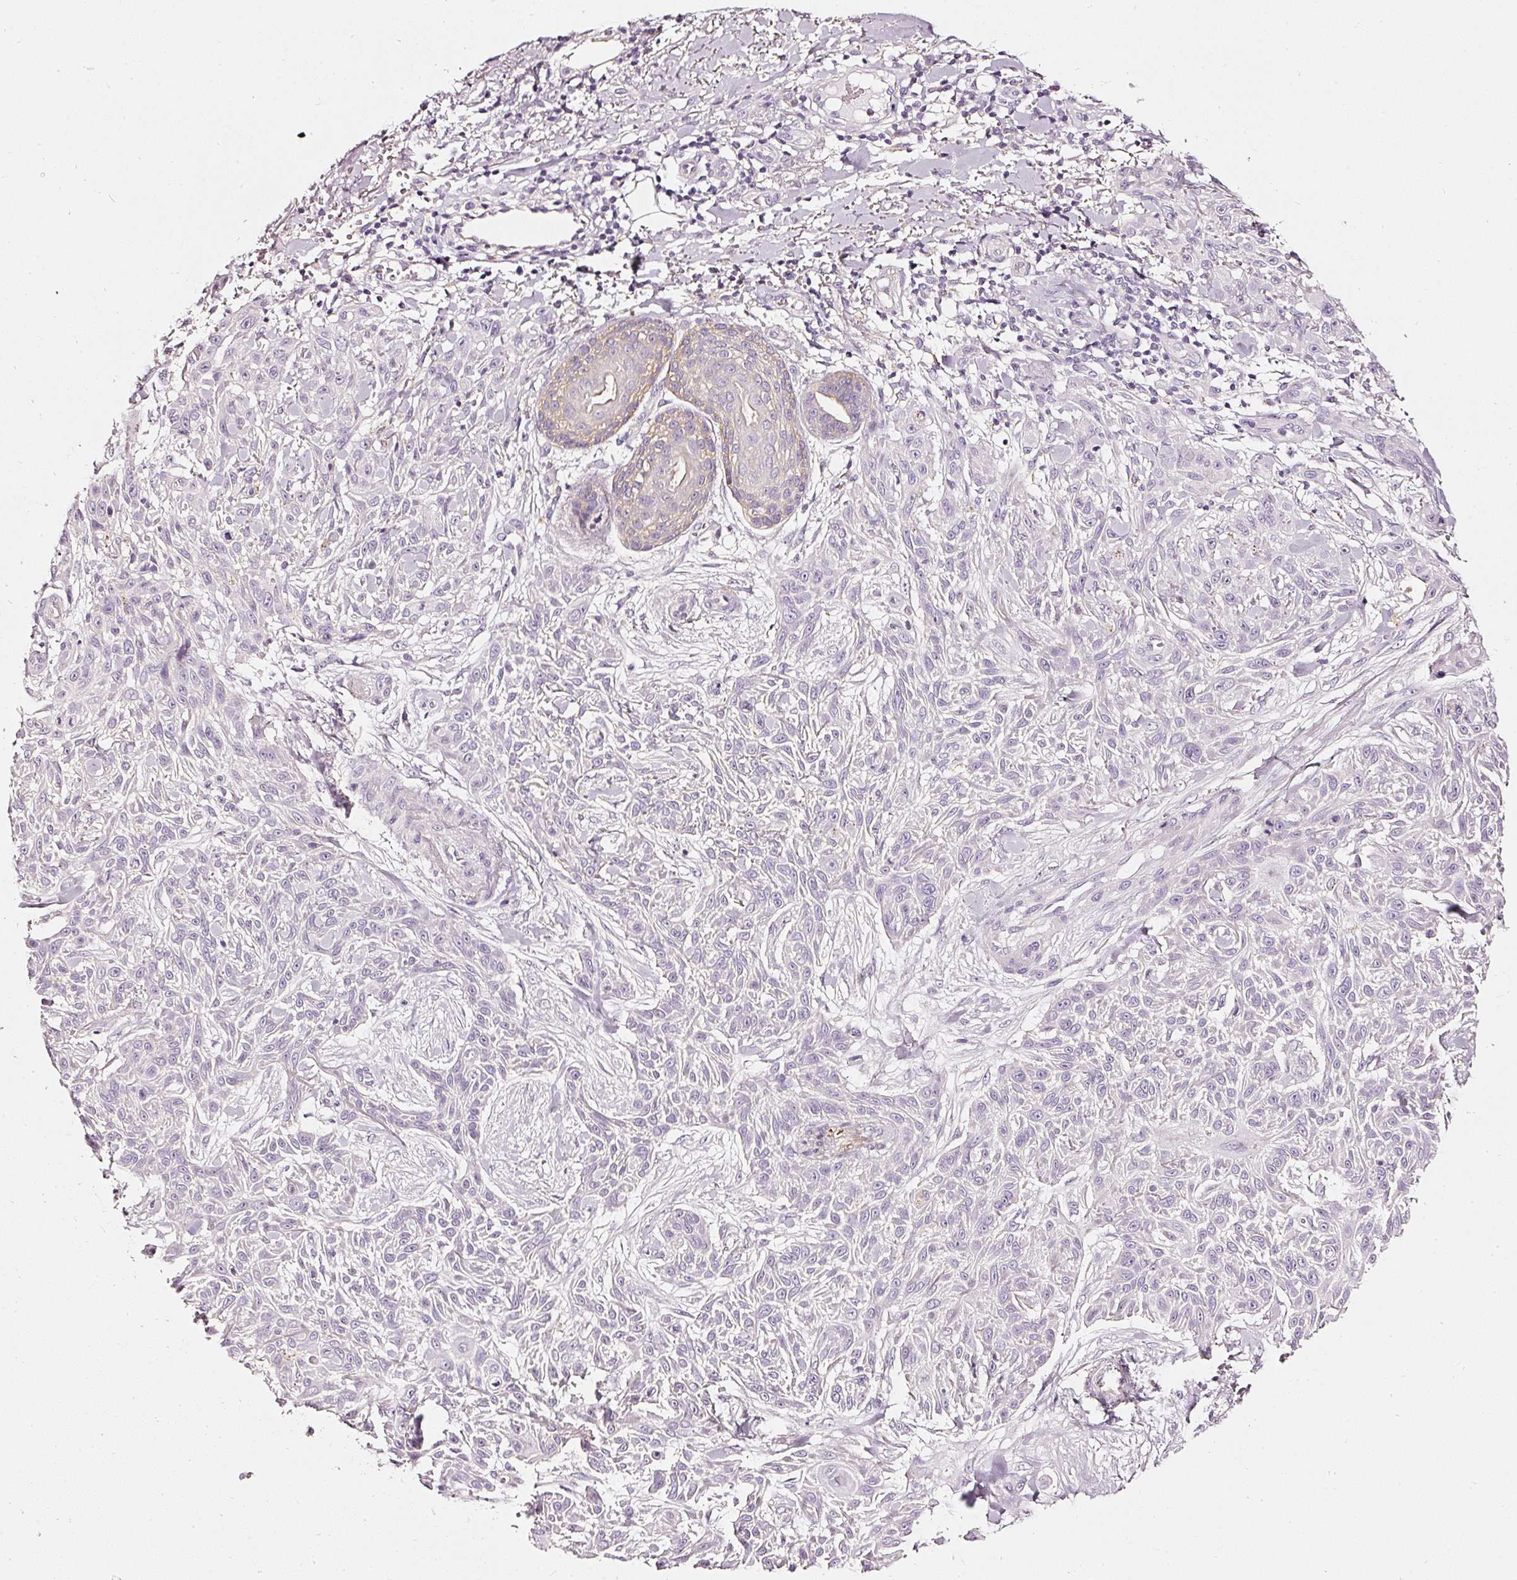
{"staining": {"intensity": "negative", "quantity": "none", "location": "none"}, "tissue": "skin cancer", "cell_type": "Tumor cells", "image_type": "cancer", "snomed": [{"axis": "morphology", "description": "Squamous cell carcinoma, NOS"}, {"axis": "topography", "description": "Skin"}], "caption": "Protein analysis of skin cancer (squamous cell carcinoma) demonstrates no significant staining in tumor cells.", "gene": "CNP", "patient": {"sex": "male", "age": 86}}